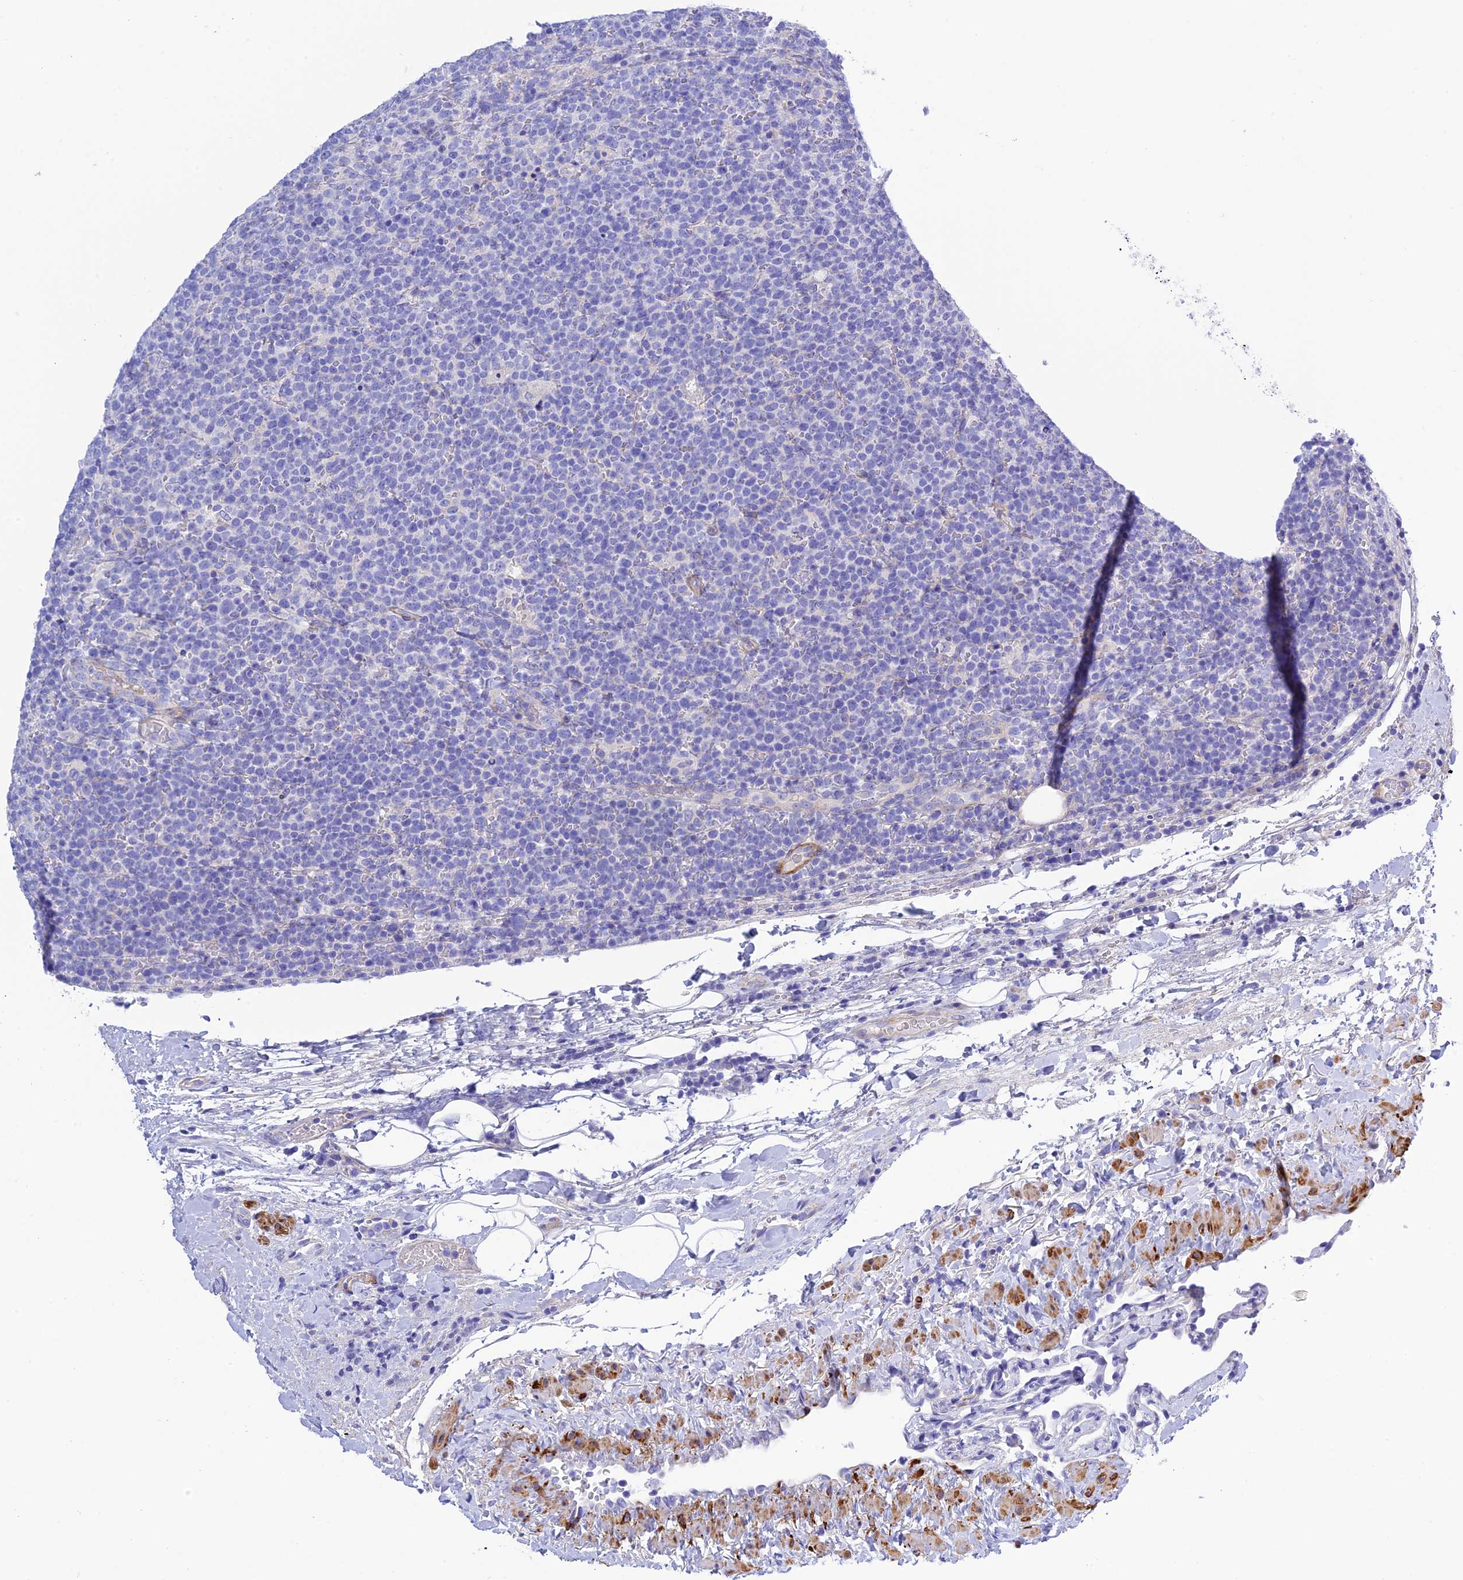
{"staining": {"intensity": "negative", "quantity": "none", "location": "none"}, "tissue": "lymphoma", "cell_type": "Tumor cells", "image_type": "cancer", "snomed": [{"axis": "morphology", "description": "Malignant lymphoma, non-Hodgkin's type, High grade"}, {"axis": "topography", "description": "Lymph node"}], "caption": "An image of human malignant lymphoma, non-Hodgkin's type (high-grade) is negative for staining in tumor cells.", "gene": "FRA10AC1", "patient": {"sex": "male", "age": 61}}